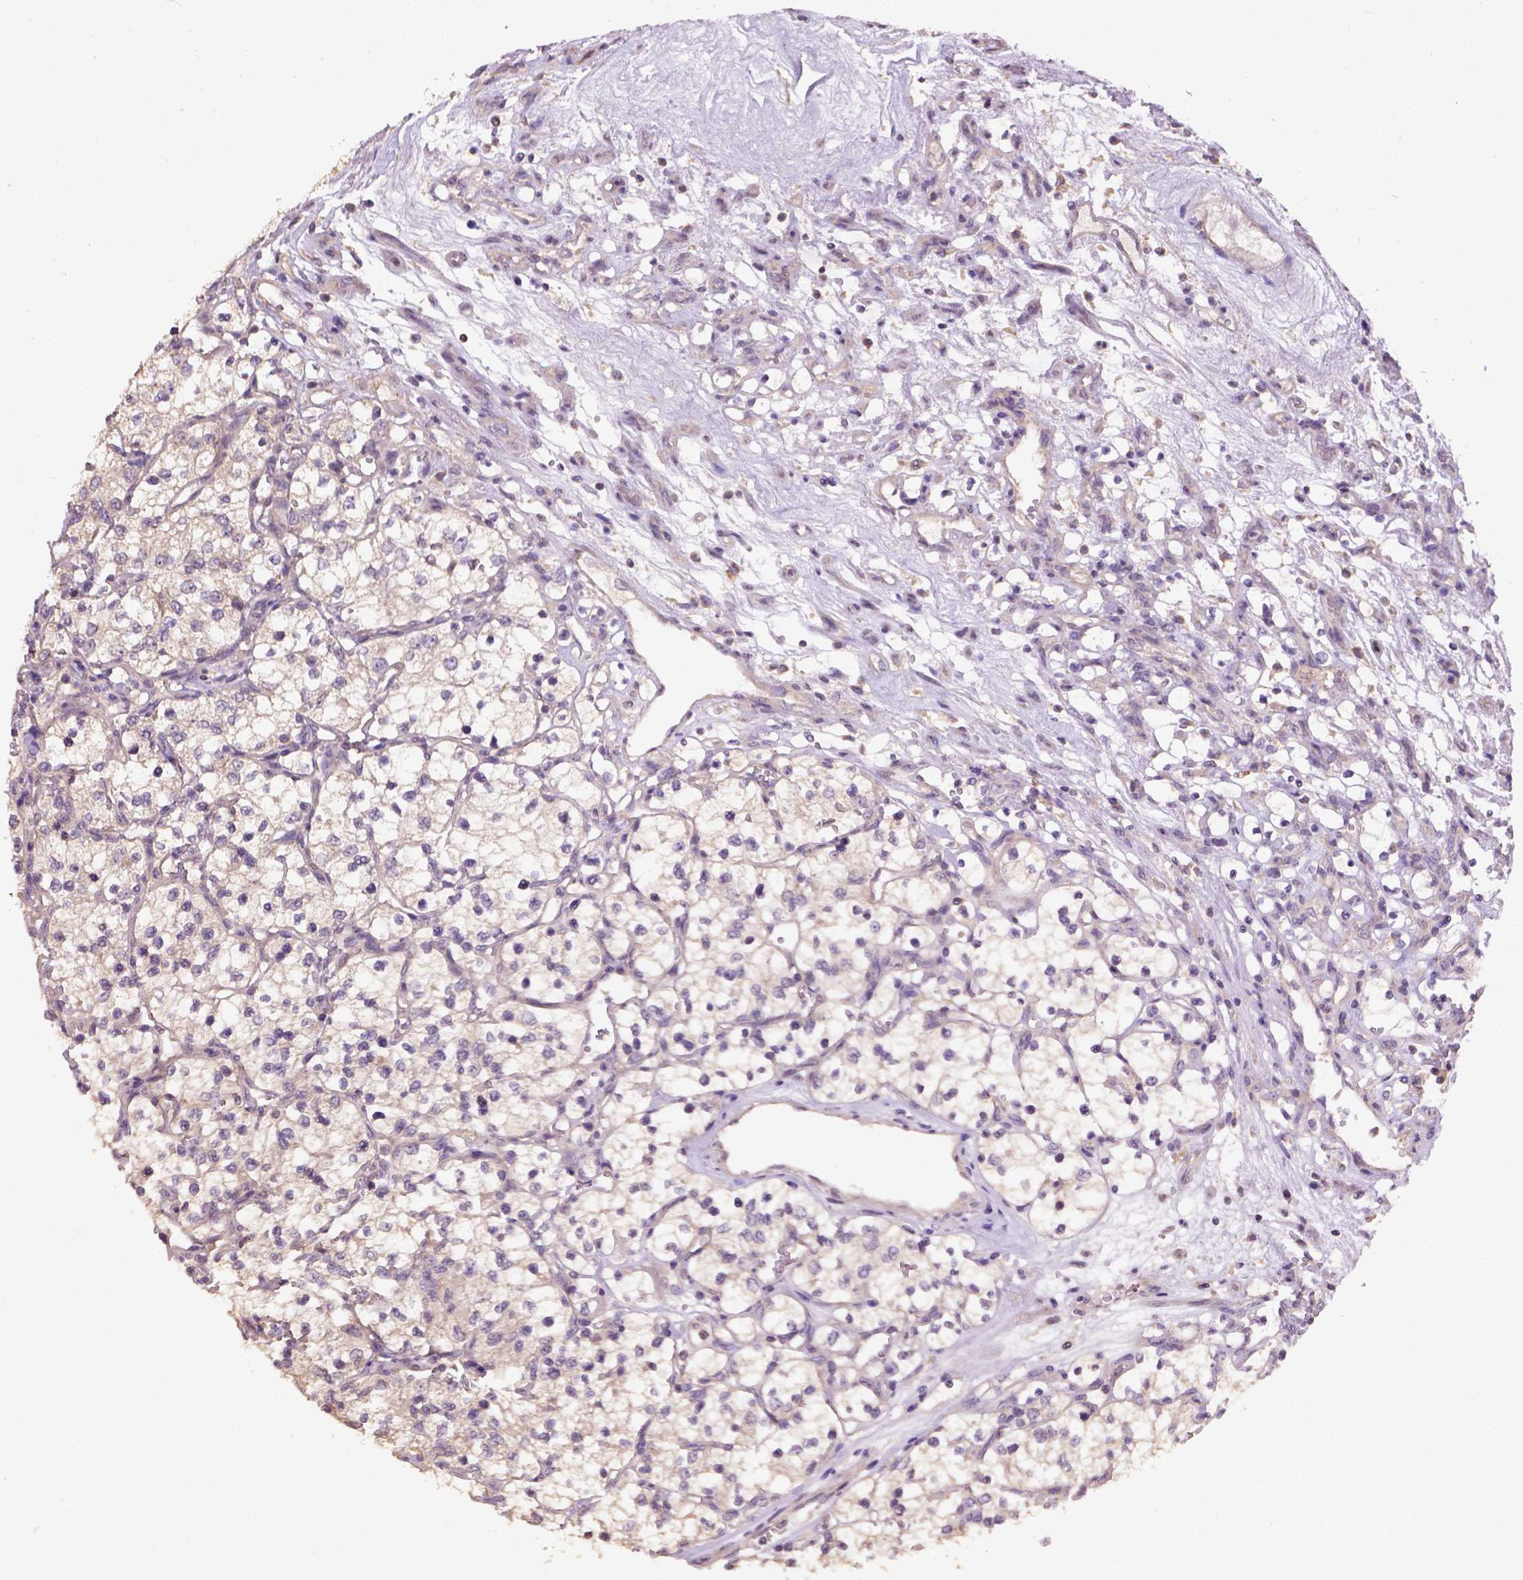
{"staining": {"intensity": "negative", "quantity": "none", "location": "none"}, "tissue": "renal cancer", "cell_type": "Tumor cells", "image_type": "cancer", "snomed": [{"axis": "morphology", "description": "Adenocarcinoma, NOS"}, {"axis": "topography", "description": "Kidney"}], "caption": "Adenocarcinoma (renal) stained for a protein using immunohistochemistry shows no expression tumor cells.", "gene": "KBTBD8", "patient": {"sex": "female", "age": 69}}